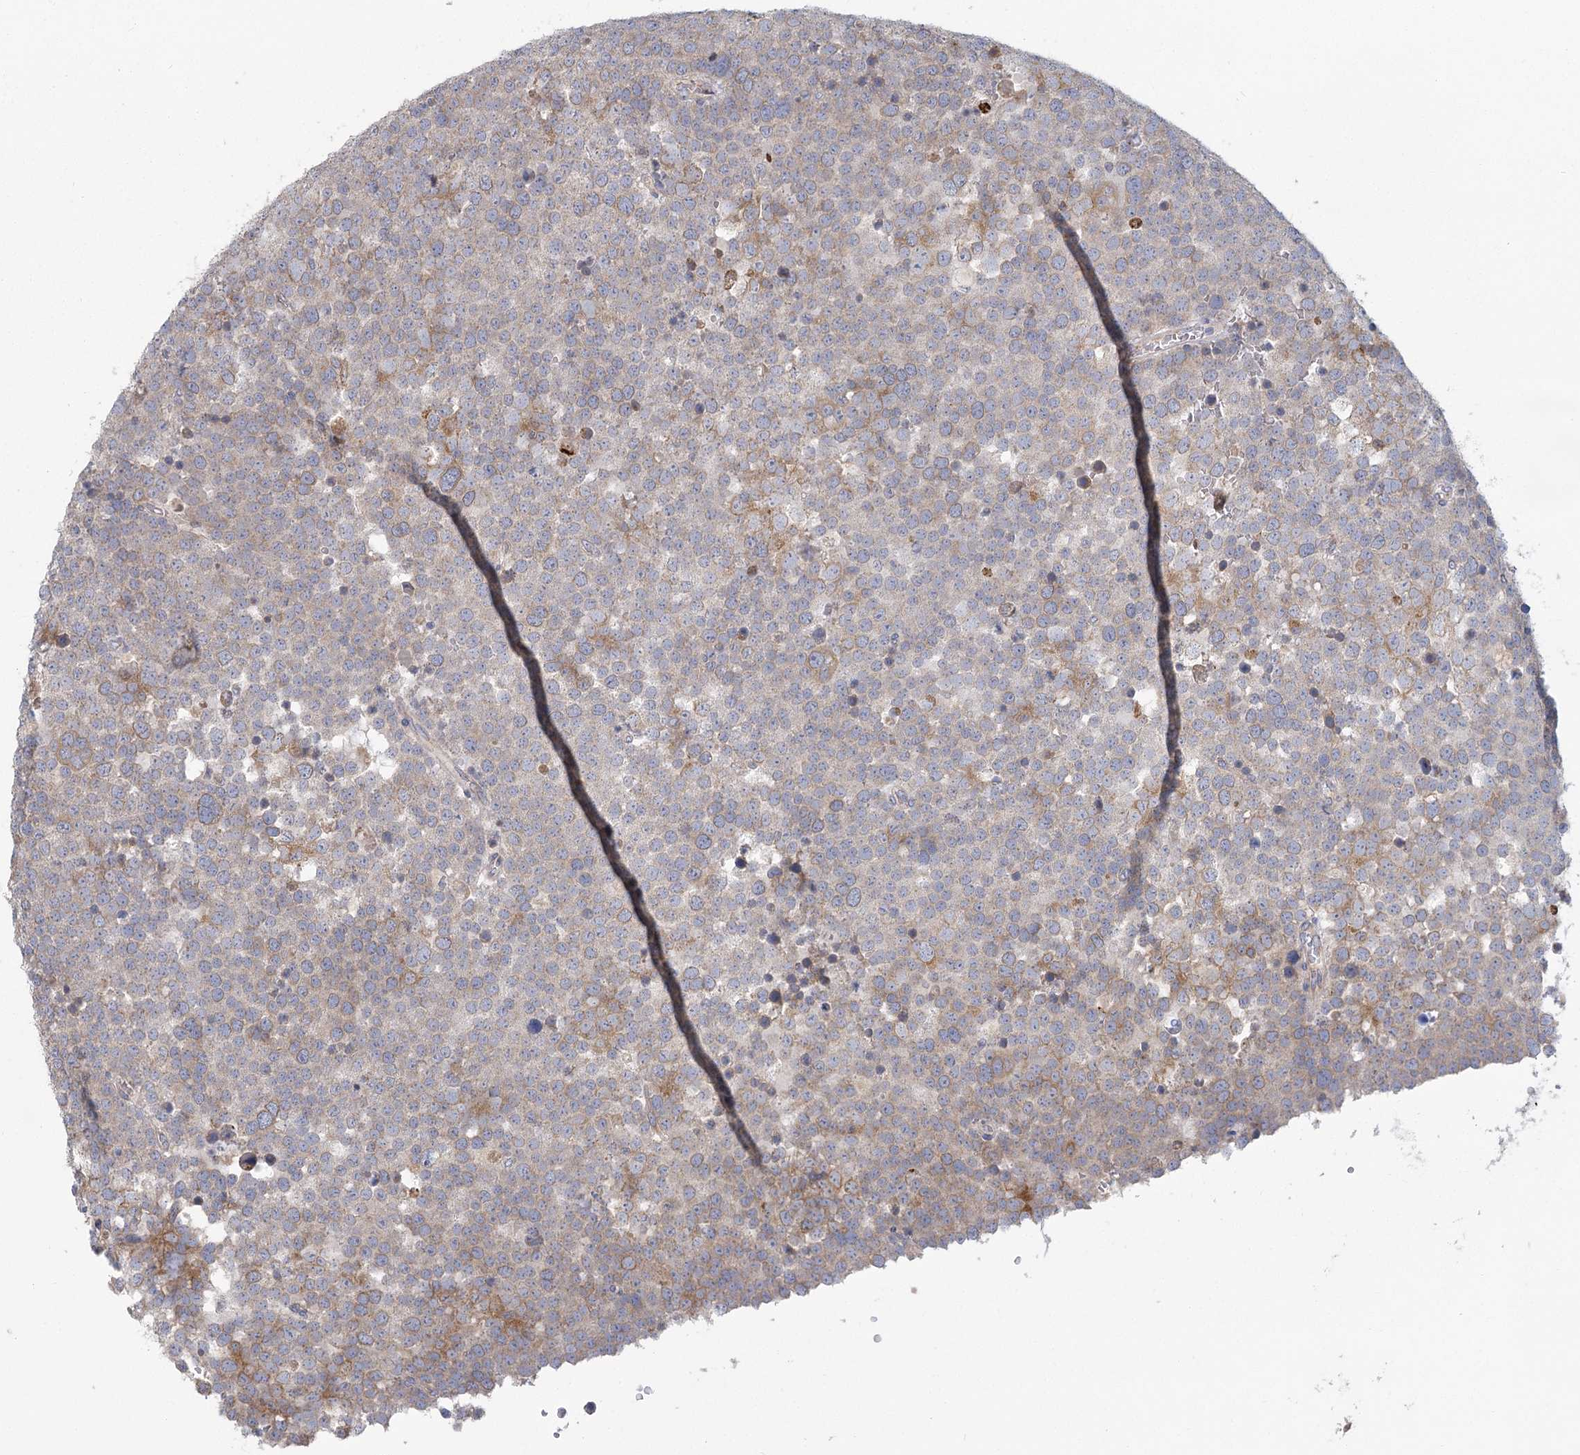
{"staining": {"intensity": "moderate", "quantity": "<25%", "location": "cytoplasmic/membranous"}, "tissue": "testis cancer", "cell_type": "Tumor cells", "image_type": "cancer", "snomed": [{"axis": "morphology", "description": "Seminoma, NOS"}, {"axis": "topography", "description": "Testis"}], "caption": "The micrograph shows a brown stain indicating the presence of a protein in the cytoplasmic/membranous of tumor cells in testis cancer (seminoma). (DAB = brown stain, brightfield microscopy at high magnification).", "gene": "CNTLN", "patient": {"sex": "male", "age": 71}}